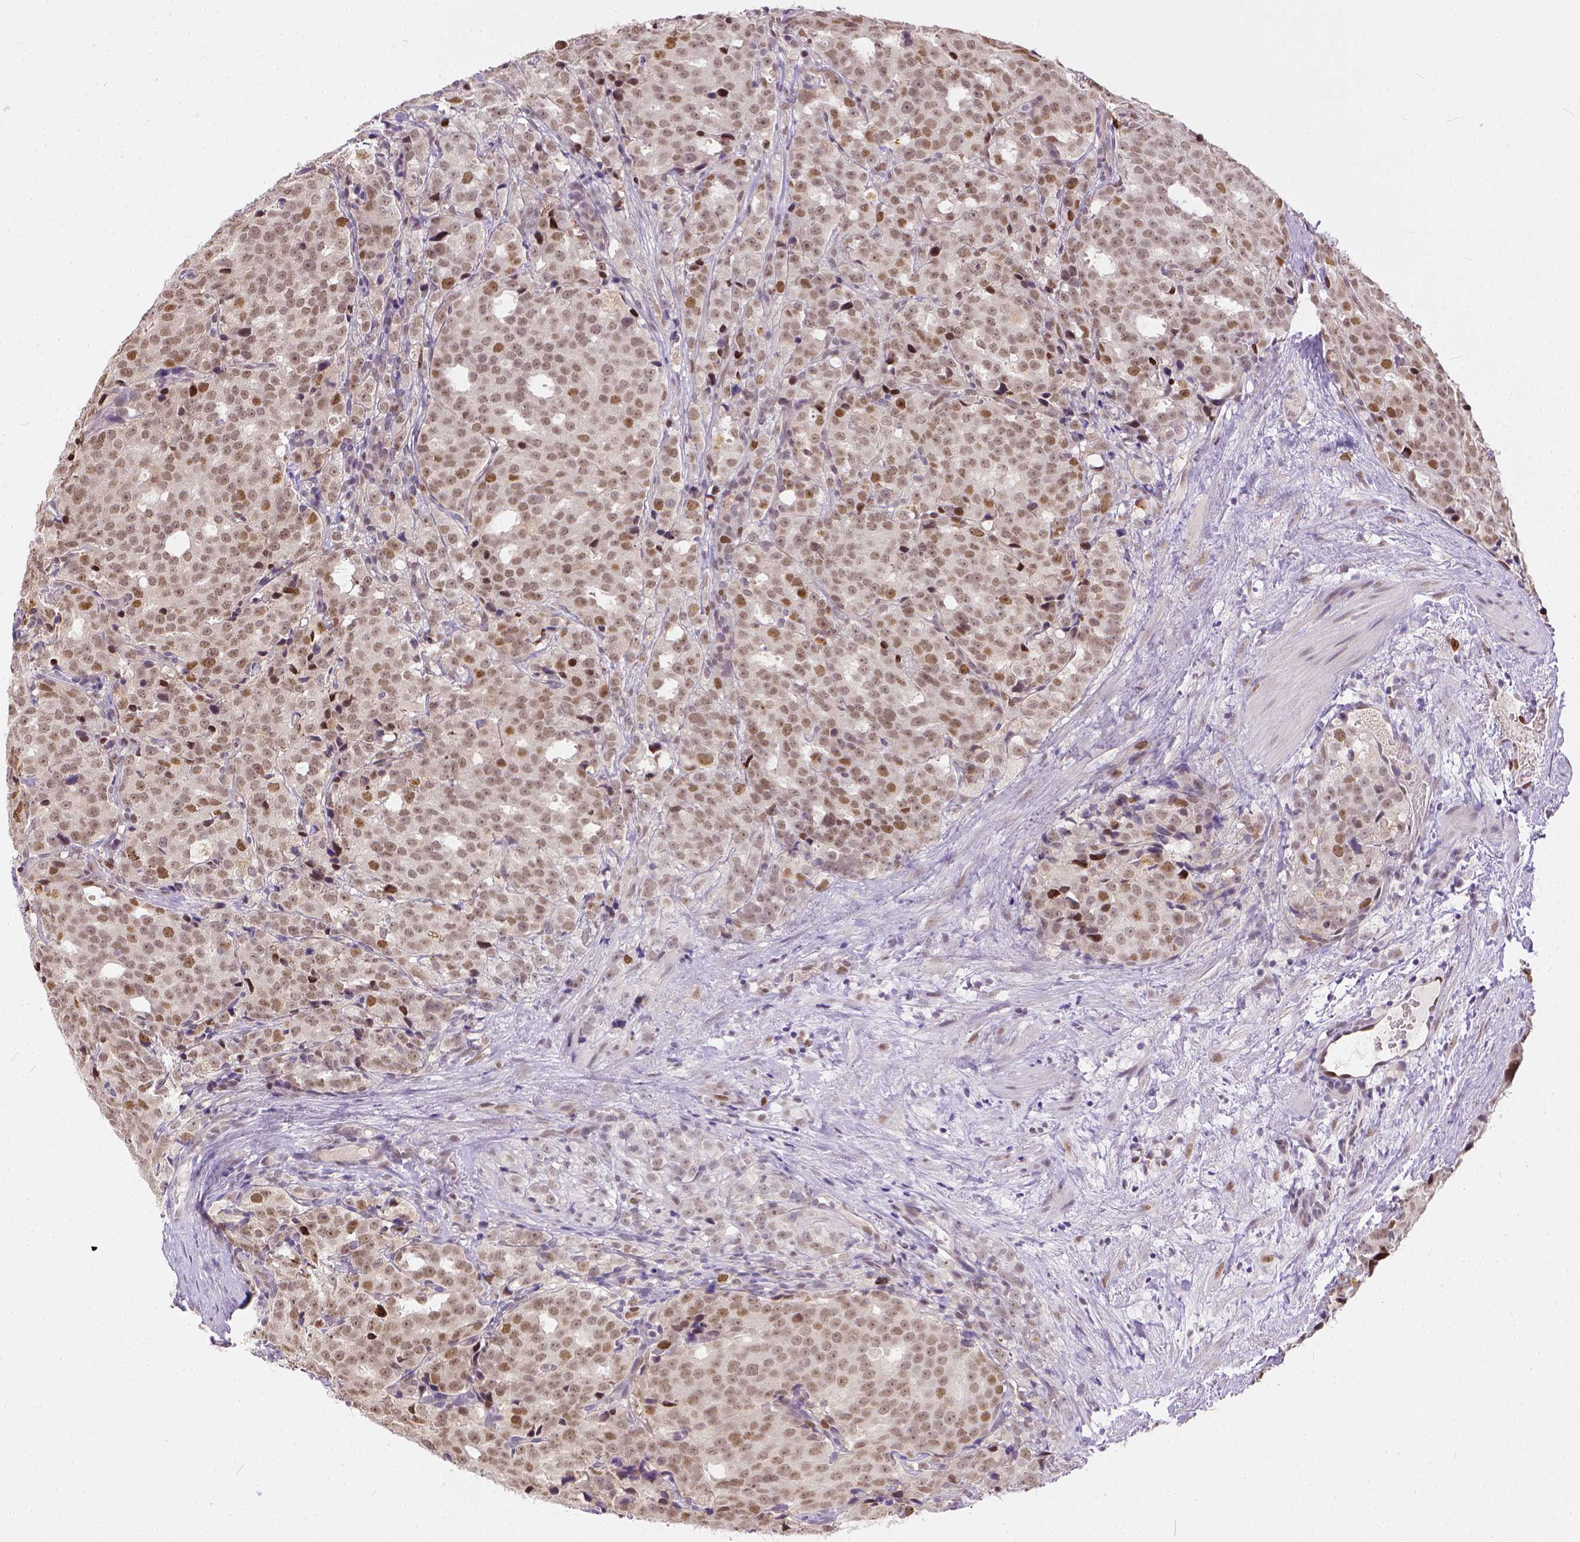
{"staining": {"intensity": "weak", "quantity": ">75%", "location": "nuclear"}, "tissue": "prostate cancer", "cell_type": "Tumor cells", "image_type": "cancer", "snomed": [{"axis": "morphology", "description": "Adenocarcinoma, High grade"}, {"axis": "topography", "description": "Prostate"}], "caption": "Brown immunohistochemical staining in human prostate cancer (high-grade adenocarcinoma) exhibits weak nuclear positivity in approximately >75% of tumor cells.", "gene": "ERCC1", "patient": {"sex": "male", "age": 53}}